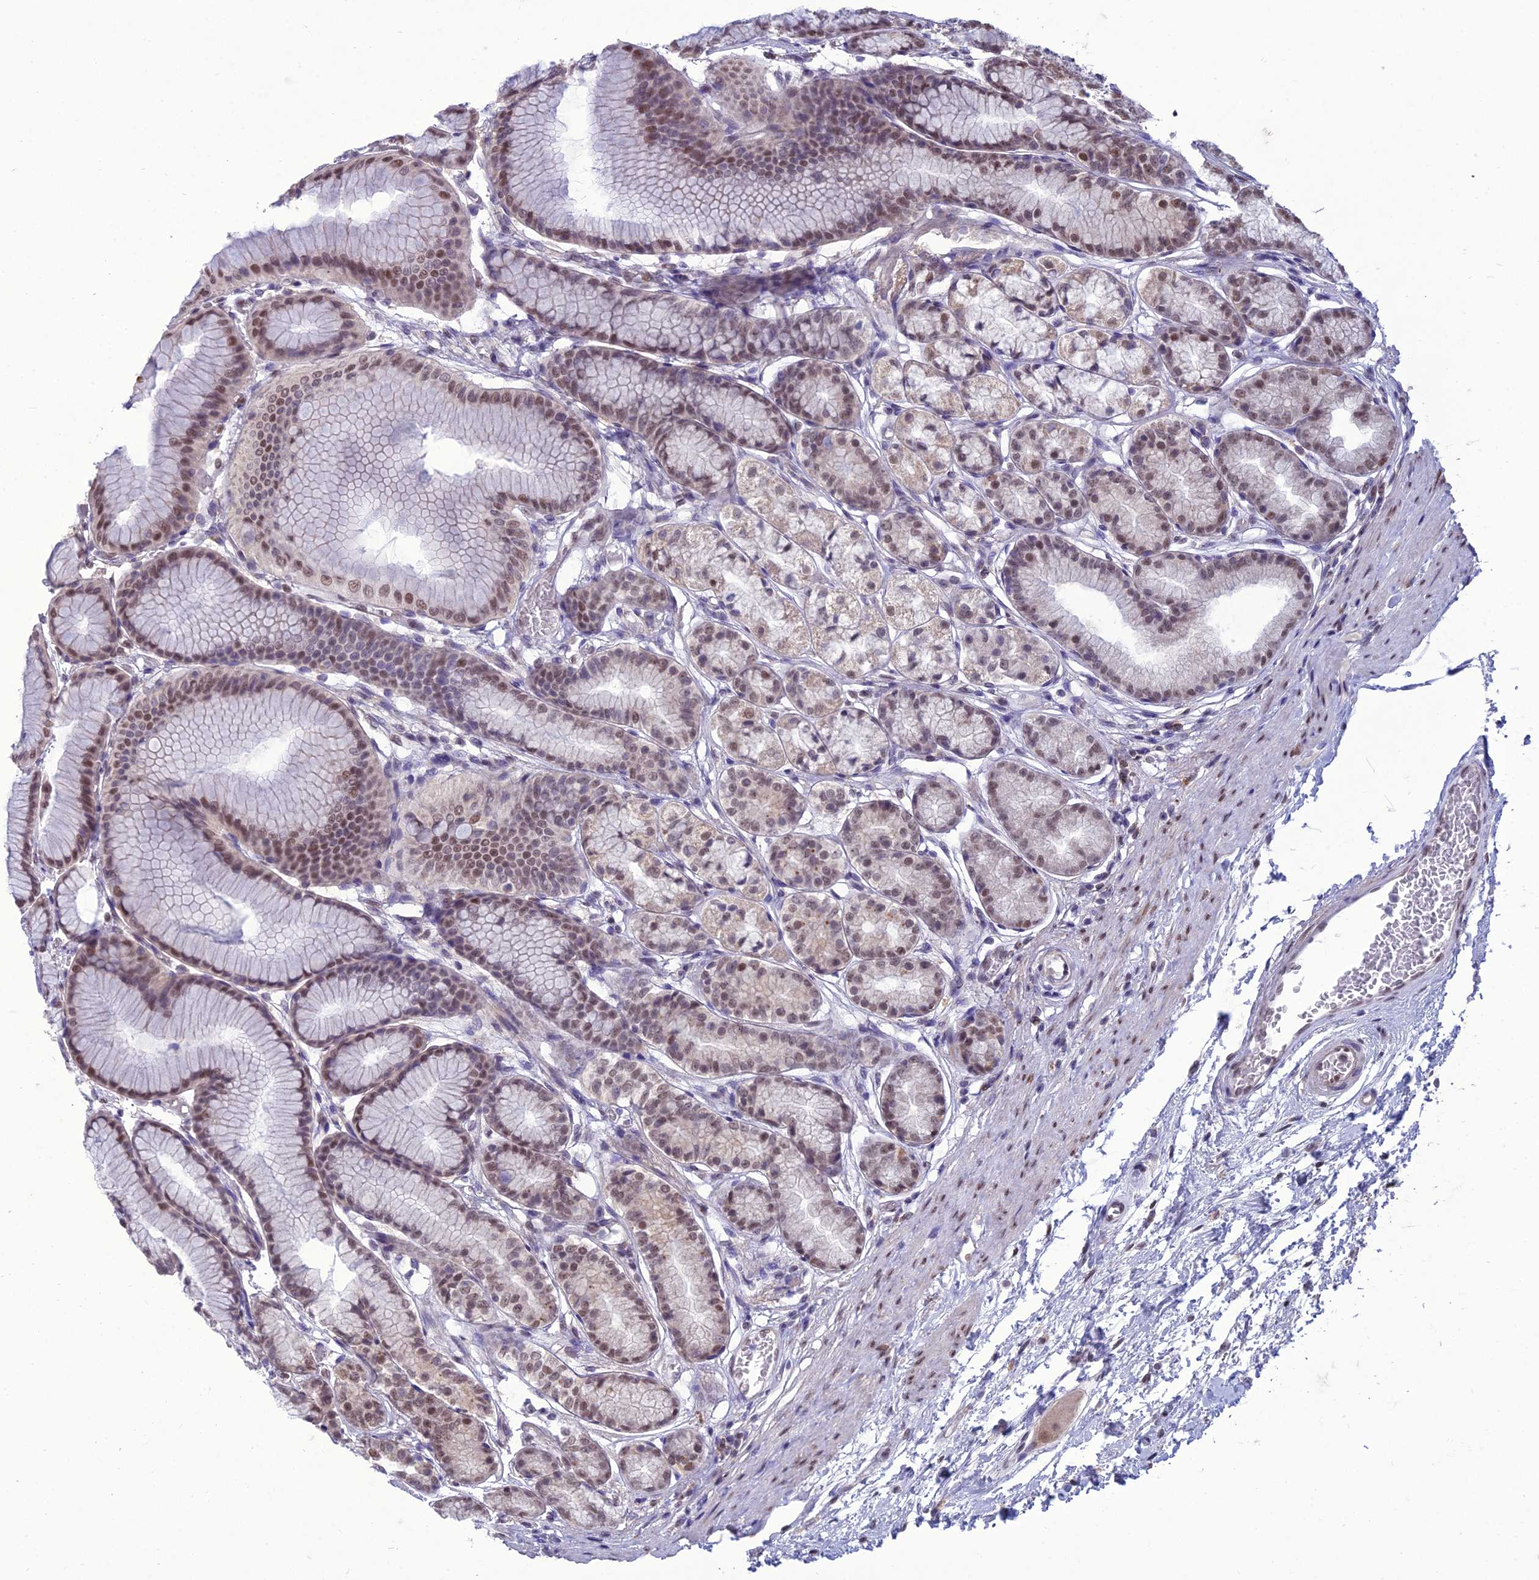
{"staining": {"intensity": "moderate", "quantity": "25%-75%", "location": "nuclear"}, "tissue": "stomach", "cell_type": "Glandular cells", "image_type": "normal", "snomed": [{"axis": "morphology", "description": "Normal tissue, NOS"}, {"axis": "morphology", "description": "Adenocarcinoma, NOS"}, {"axis": "morphology", "description": "Adenocarcinoma, High grade"}, {"axis": "topography", "description": "Stomach, upper"}, {"axis": "topography", "description": "Stomach"}], "caption": "Moderate nuclear protein positivity is identified in approximately 25%-75% of glandular cells in stomach. (IHC, brightfield microscopy, high magnification).", "gene": "RANBP3", "patient": {"sex": "female", "age": 65}}